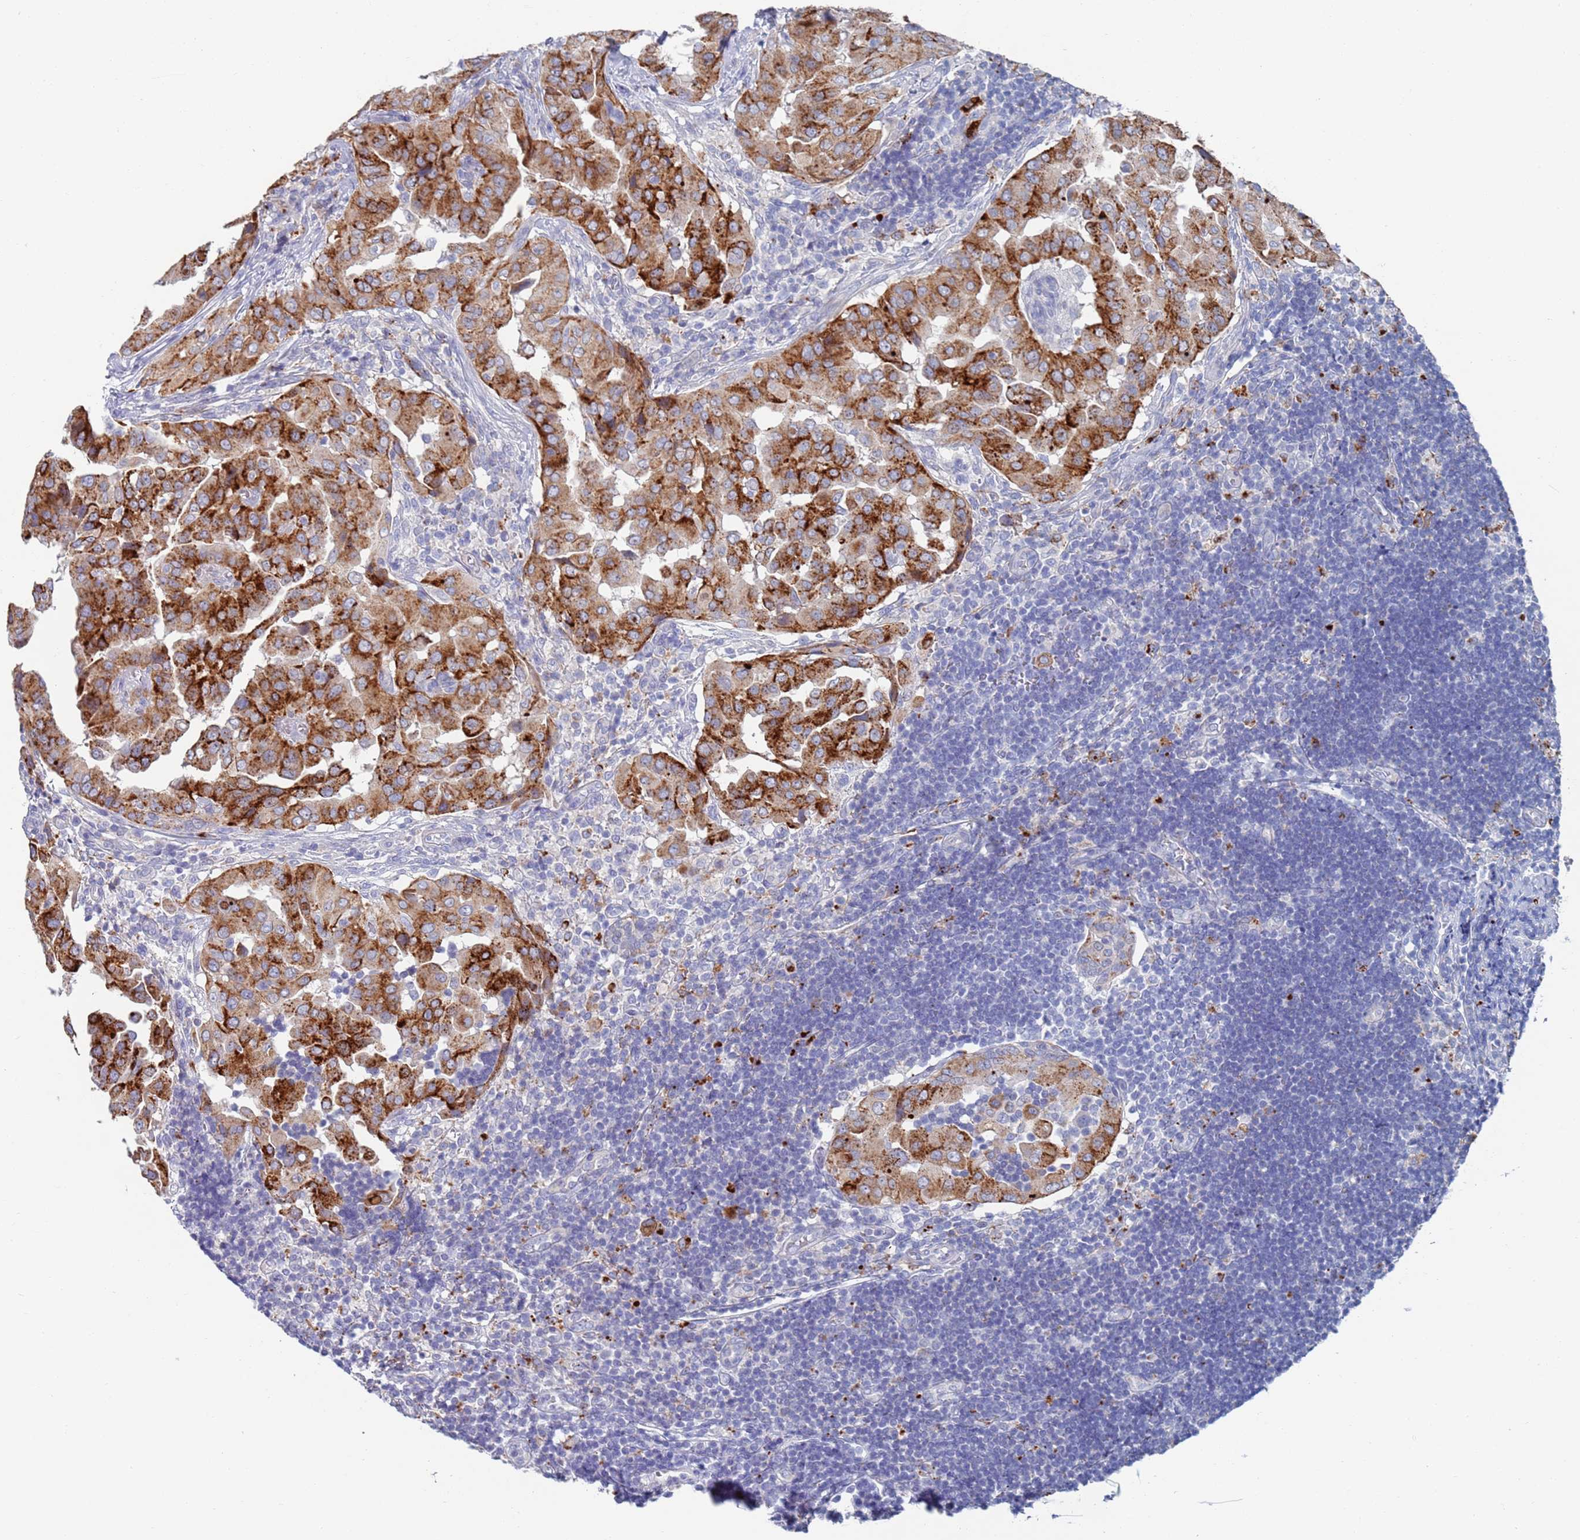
{"staining": {"intensity": "strong", "quantity": ">75%", "location": "cytoplasmic/membranous"}, "tissue": "thyroid cancer", "cell_type": "Tumor cells", "image_type": "cancer", "snomed": [{"axis": "morphology", "description": "Papillary adenocarcinoma, NOS"}, {"axis": "topography", "description": "Thyroid gland"}], "caption": "Protein staining by immunohistochemistry (IHC) demonstrates strong cytoplasmic/membranous positivity in about >75% of tumor cells in thyroid papillary adenocarcinoma. The protein of interest is stained brown, and the nuclei are stained in blue (DAB IHC with brightfield microscopy, high magnification).", "gene": "FUCA1", "patient": {"sex": "male", "age": 33}}